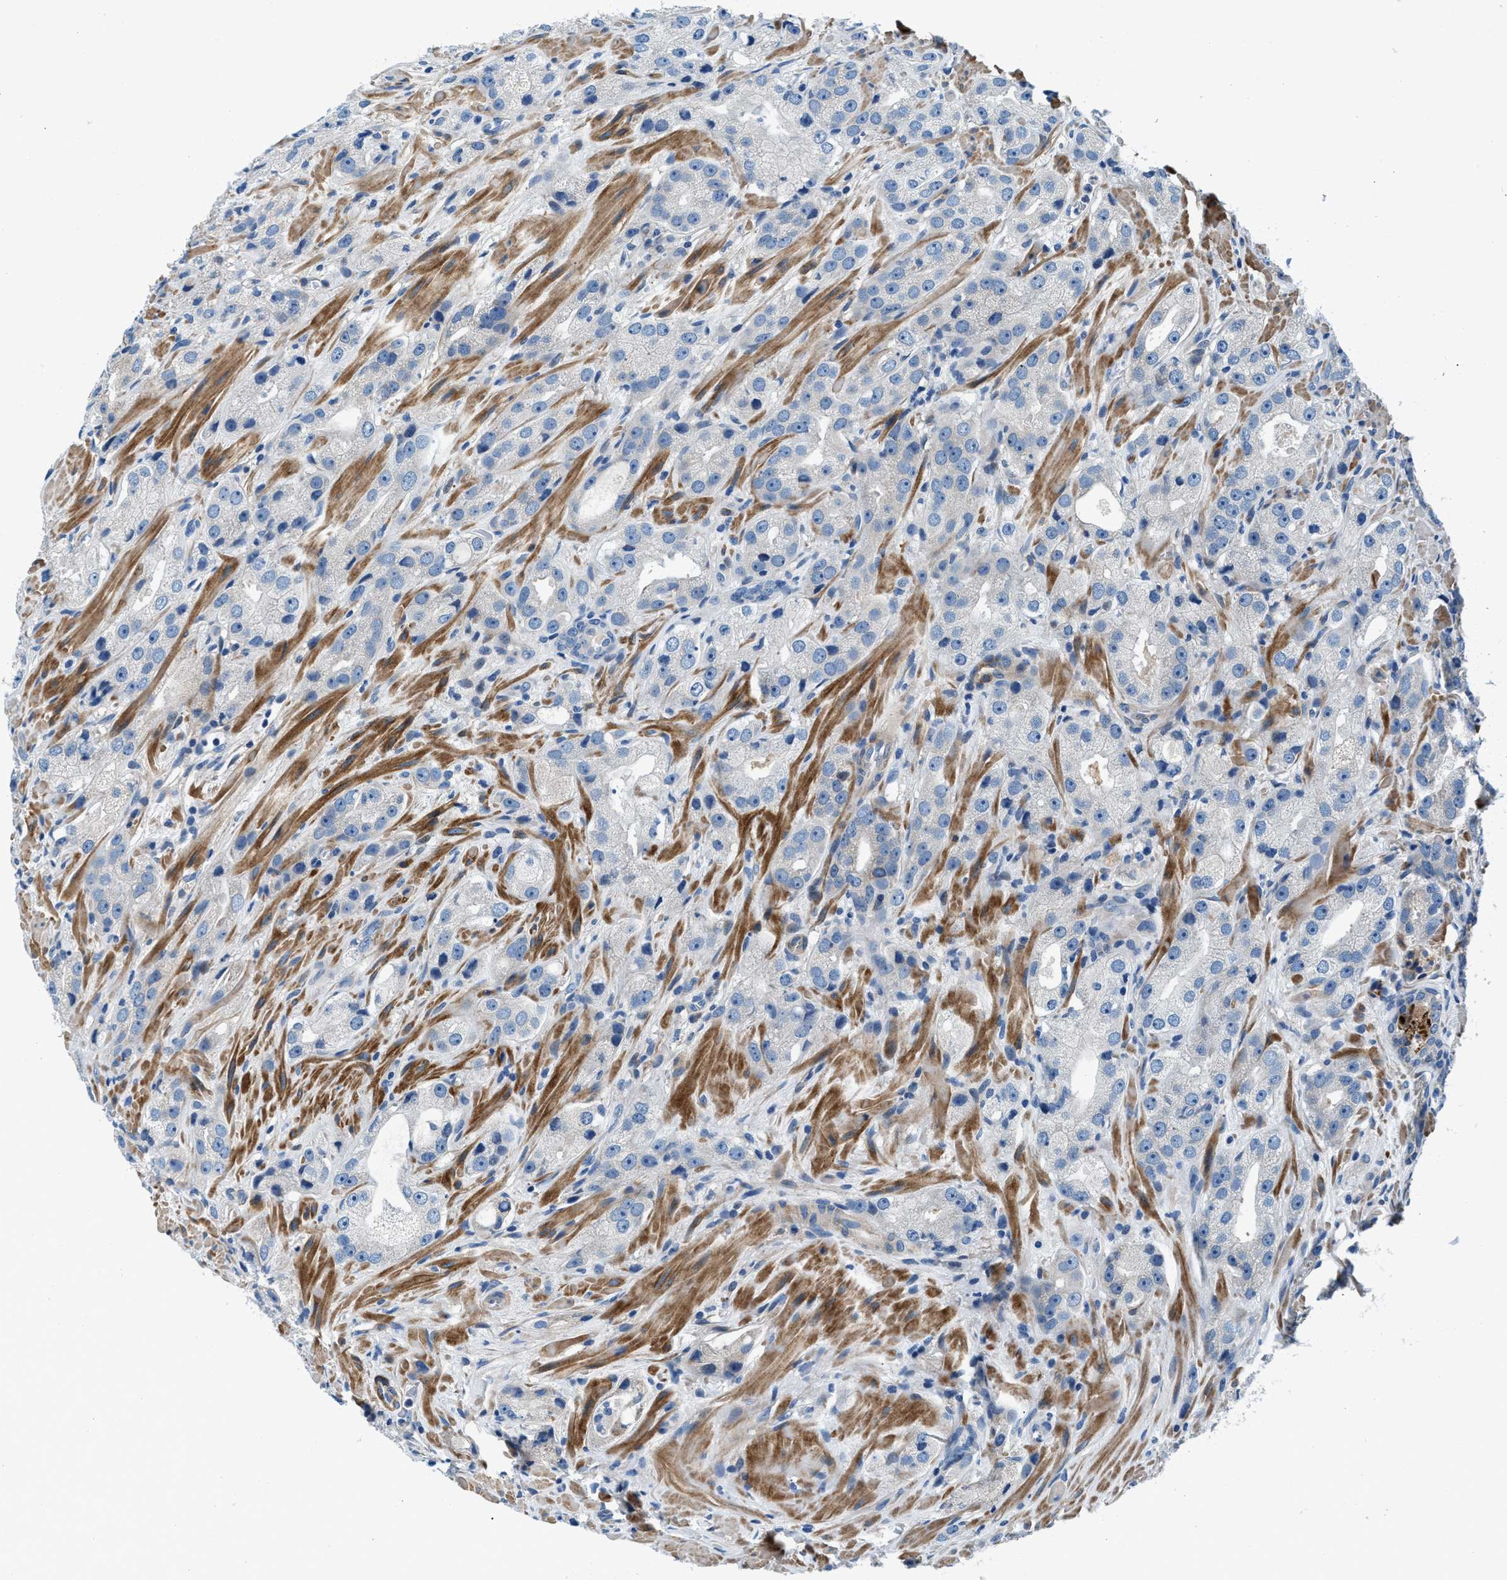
{"staining": {"intensity": "negative", "quantity": "none", "location": "none"}, "tissue": "prostate cancer", "cell_type": "Tumor cells", "image_type": "cancer", "snomed": [{"axis": "morphology", "description": "Adenocarcinoma, High grade"}, {"axis": "topography", "description": "Prostate"}], "caption": "The histopathology image shows no staining of tumor cells in prostate cancer (adenocarcinoma (high-grade)). The staining was performed using DAB to visualize the protein expression in brown, while the nuclei were stained in blue with hematoxylin (Magnification: 20x).", "gene": "CDRT4", "patient": {"sex": "male", "age": 63}}